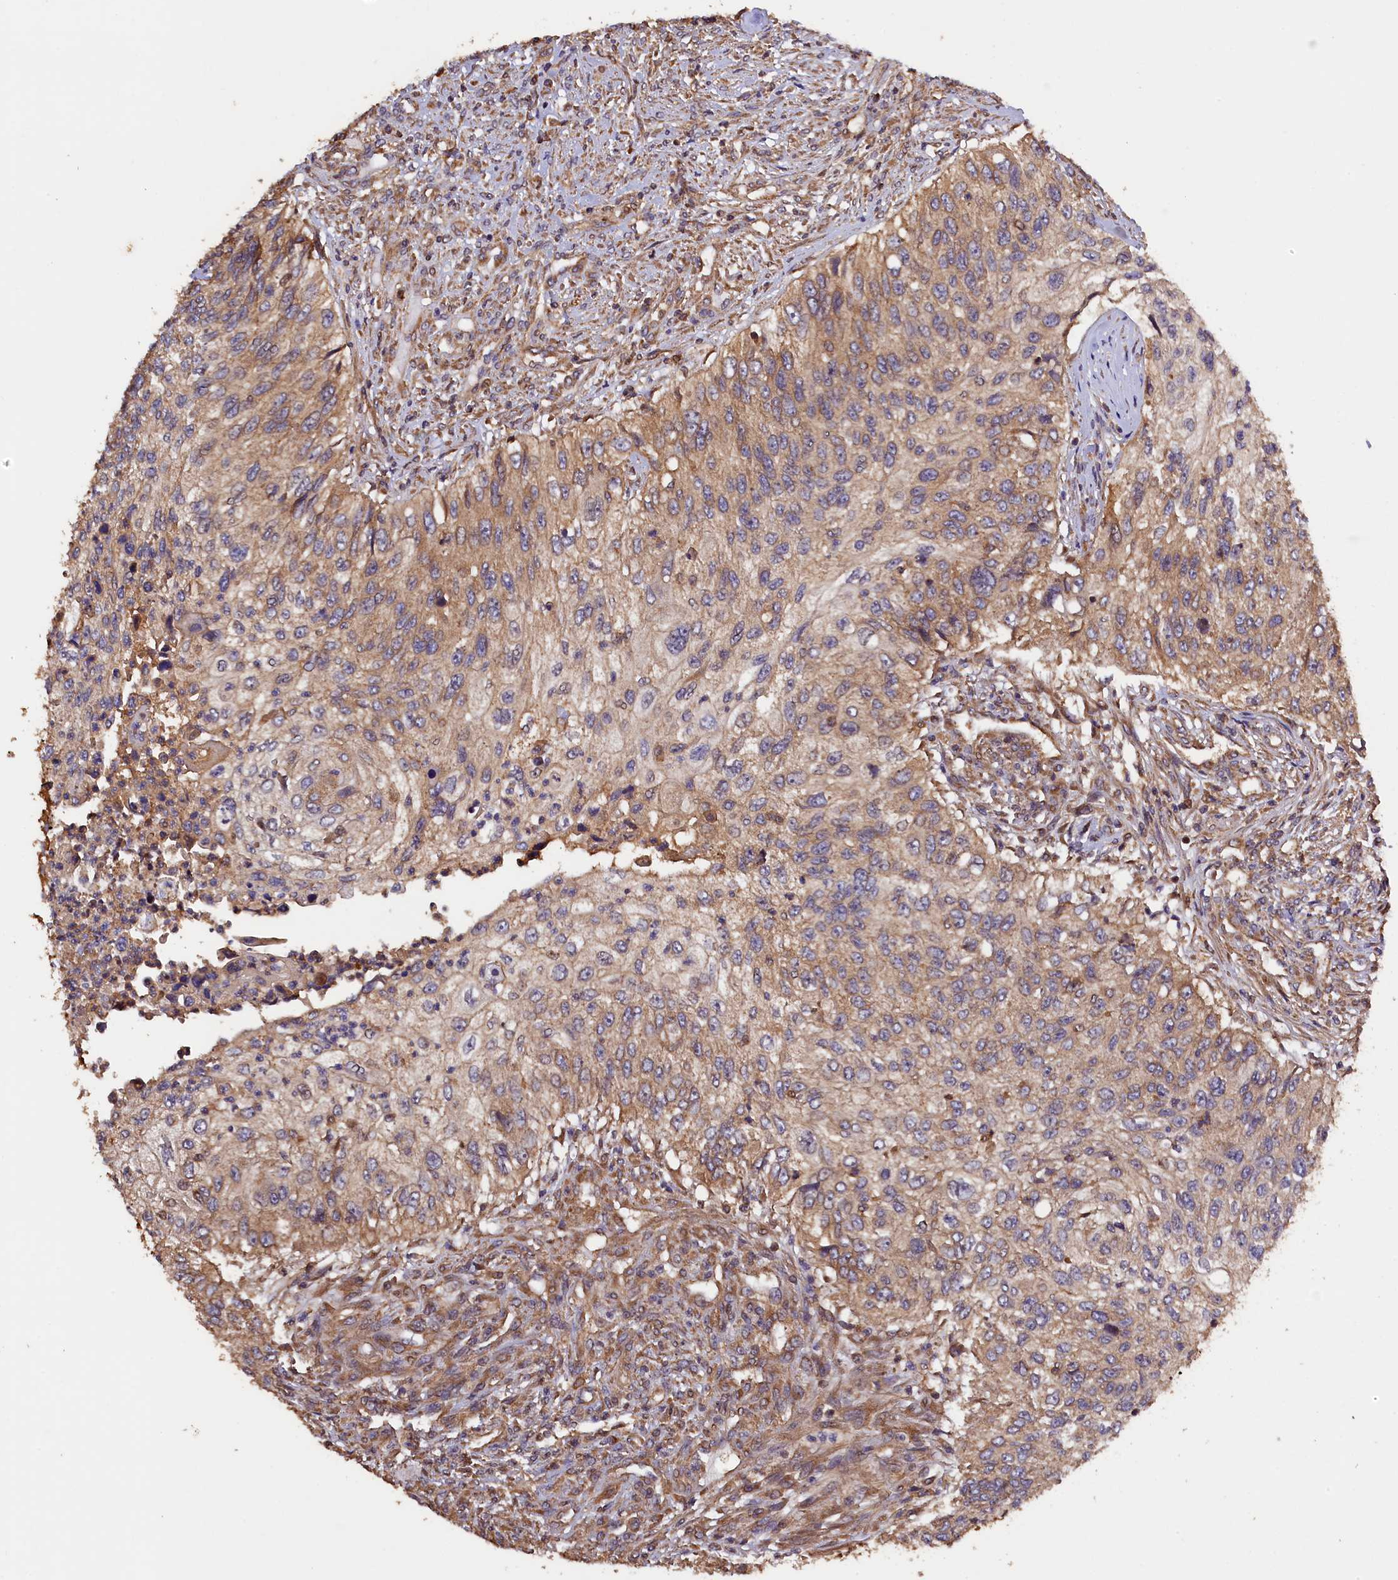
{"staining": {"intensity": "moderate", "quantity": ">75%", "location": "cytoplasmic/membranous"}, "tissue": "urothelial cancer", "cell_type": "Tumor cells", "image_type": "cancer", "snomed": [{"axis": "morphology", "description": "Urothelial carcinoma, High grade"}, {"axis": "topography", "description": "Urinary bladder"}], "caption": "Protein staining of urothelial carcinoma (high-grade) tissue demonstrates moderate cytoplasmic/membranous expression in about >75% of tumor cells. (DAB (3,3'-diaminobenzidine) IHC with brightfield microscopy, high magnification).", "gene": "KLC2", "patient": {"sex": "female", "age": 60}}